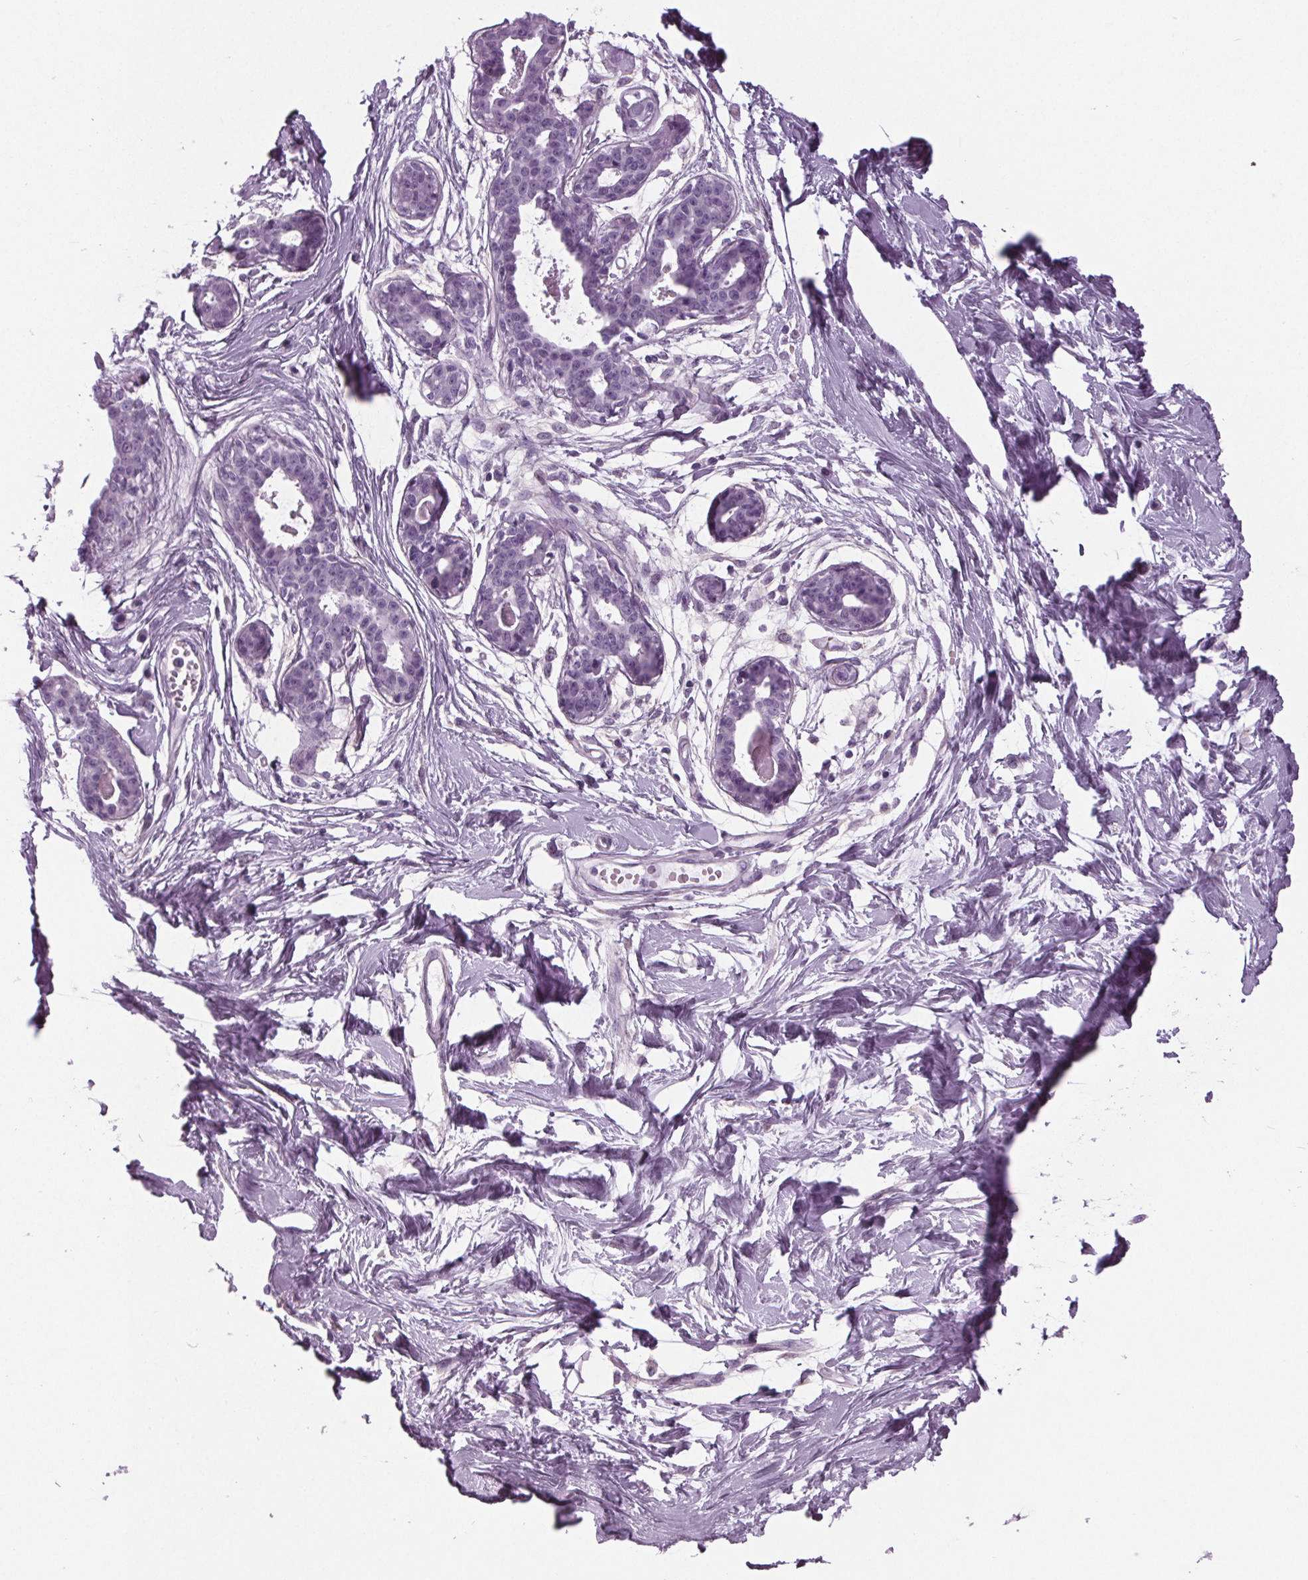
{"staining": {"intensity": "negative", "quantity": "none", "location": "none"}, "tissue": "breast", "cell_type": "Adipocytes", "image_type": "normal", "snomed": [{"axis": "morphology", "description": "Normal tissue, NOS"}, {"axis": "topography", "description": "Breast"}], "caption": "This micrograph is of benign breast stained with immunohistochemistry to label a protein in brown with the nuclei are counter-stained blue. There is no expression in adipocytes. (DAB IHC with hematoxylin counter stain).", "gene": "BHLHE22", "patient": {"sex": "female", "age": 45}}